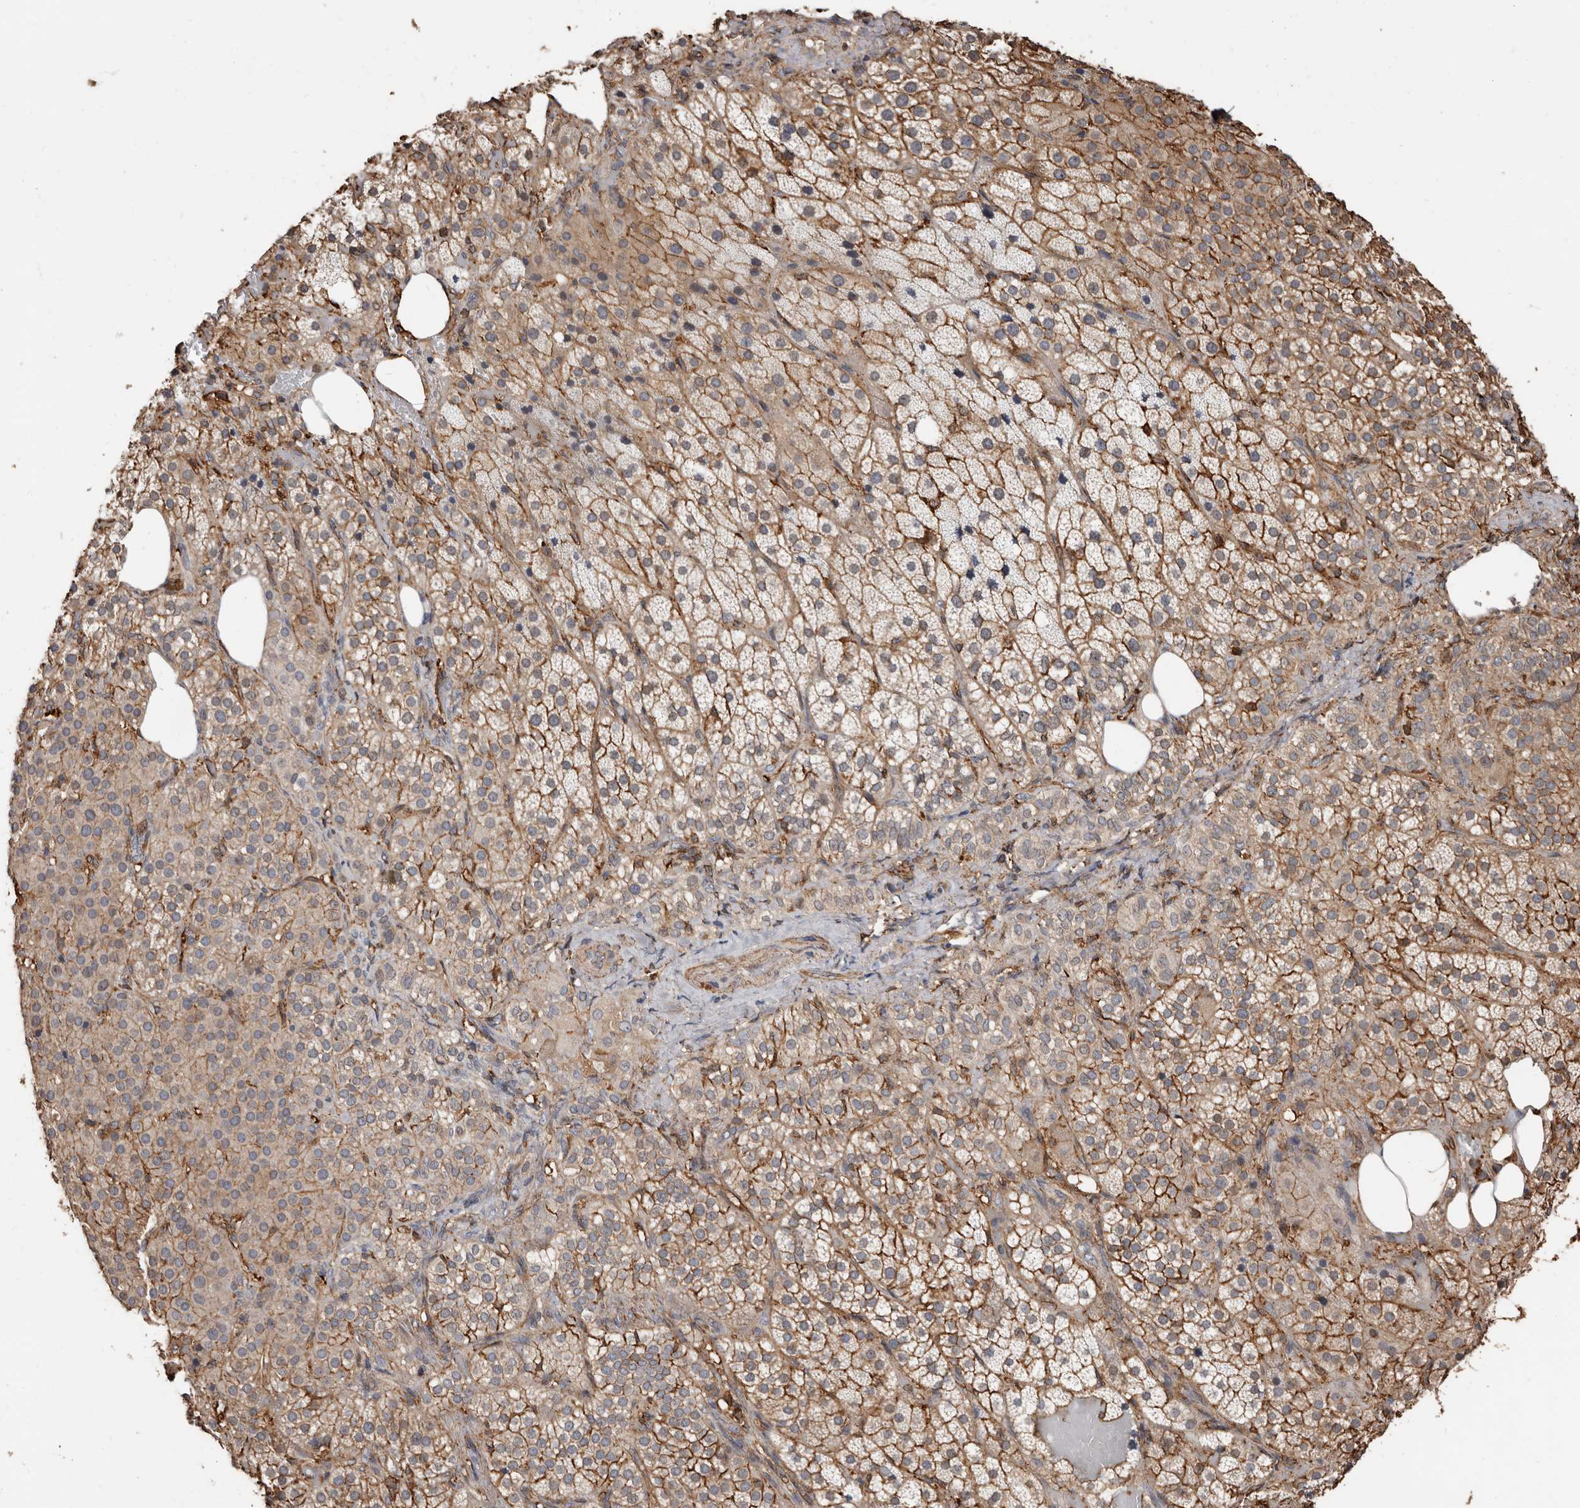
{"staining": {"intensity": "moderate", "quantity": ">75%", "location": "cytoplasmic/membranous"}, "tissue": "adrenal gland", "cell_type": "Glandular cells", "image_type": "normal", "snomed": [{"axis": "morphology", "description": "Normal tissue, NOS"}, {"axis": "topography", "description": "Adrenal gland"}], "caption": "A brown stain highlights moderate cytoplasmic/membranous staining of a protein in glandular cells of normal adrenal gland.", "gene": "GSK3A", "patient": {"sex": "female", "age": 59}}